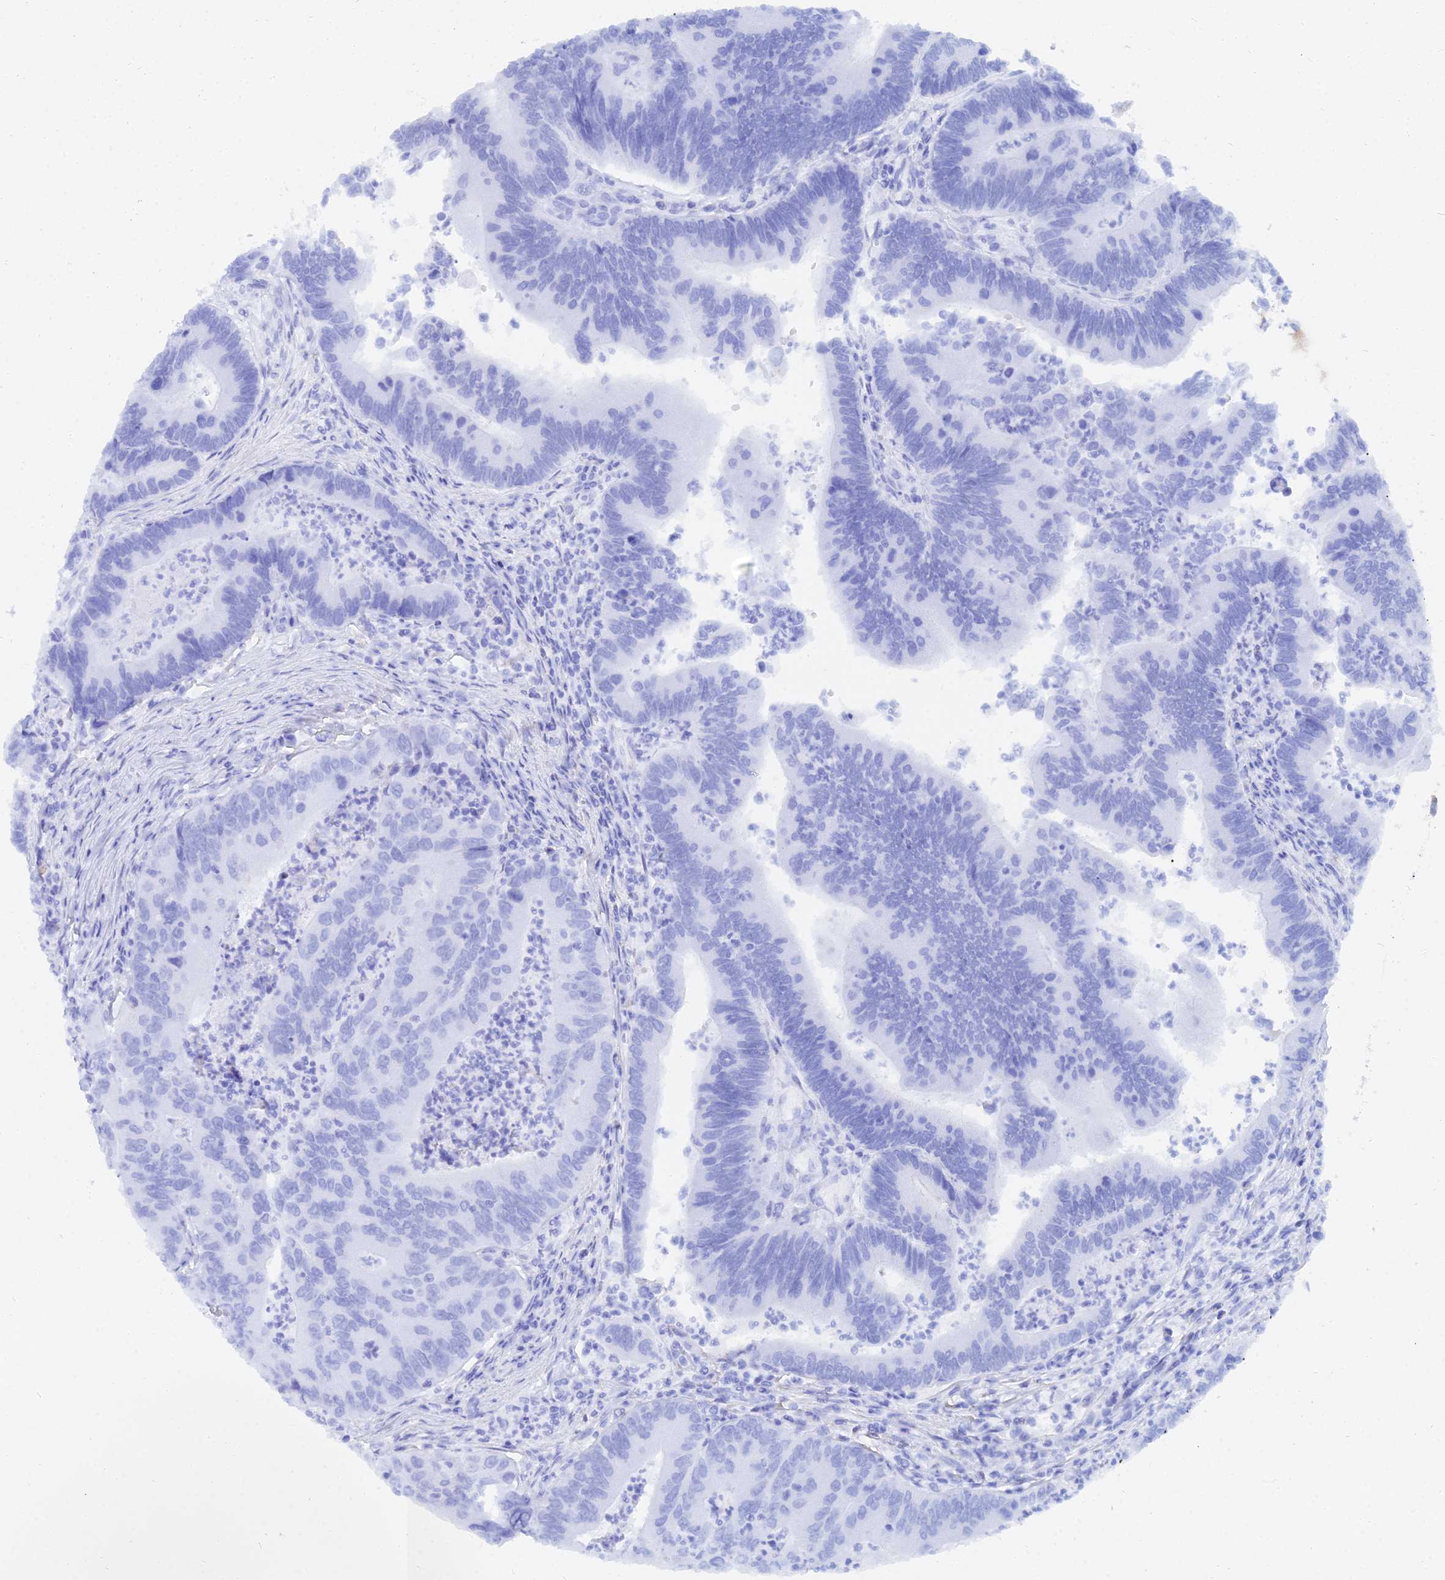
{"staining": {"intensity": "negative", "quantity": "none", "location": "none"}, "tissue": "colorectal cancer", "cell_type": "Tumor cells", "image_type": "cancer", "snomed": [{"axis": "morphology", "description": "Adenocarcinoma, NOS"}, {"axis": "topography", "description": "Colon"}], "caption": "Image shows no significant protein staining in tumor cells of adenocarcinoma (colorectal).", "gene": "TRIM43B", "patient": {"sex": "female", "age": 67}}